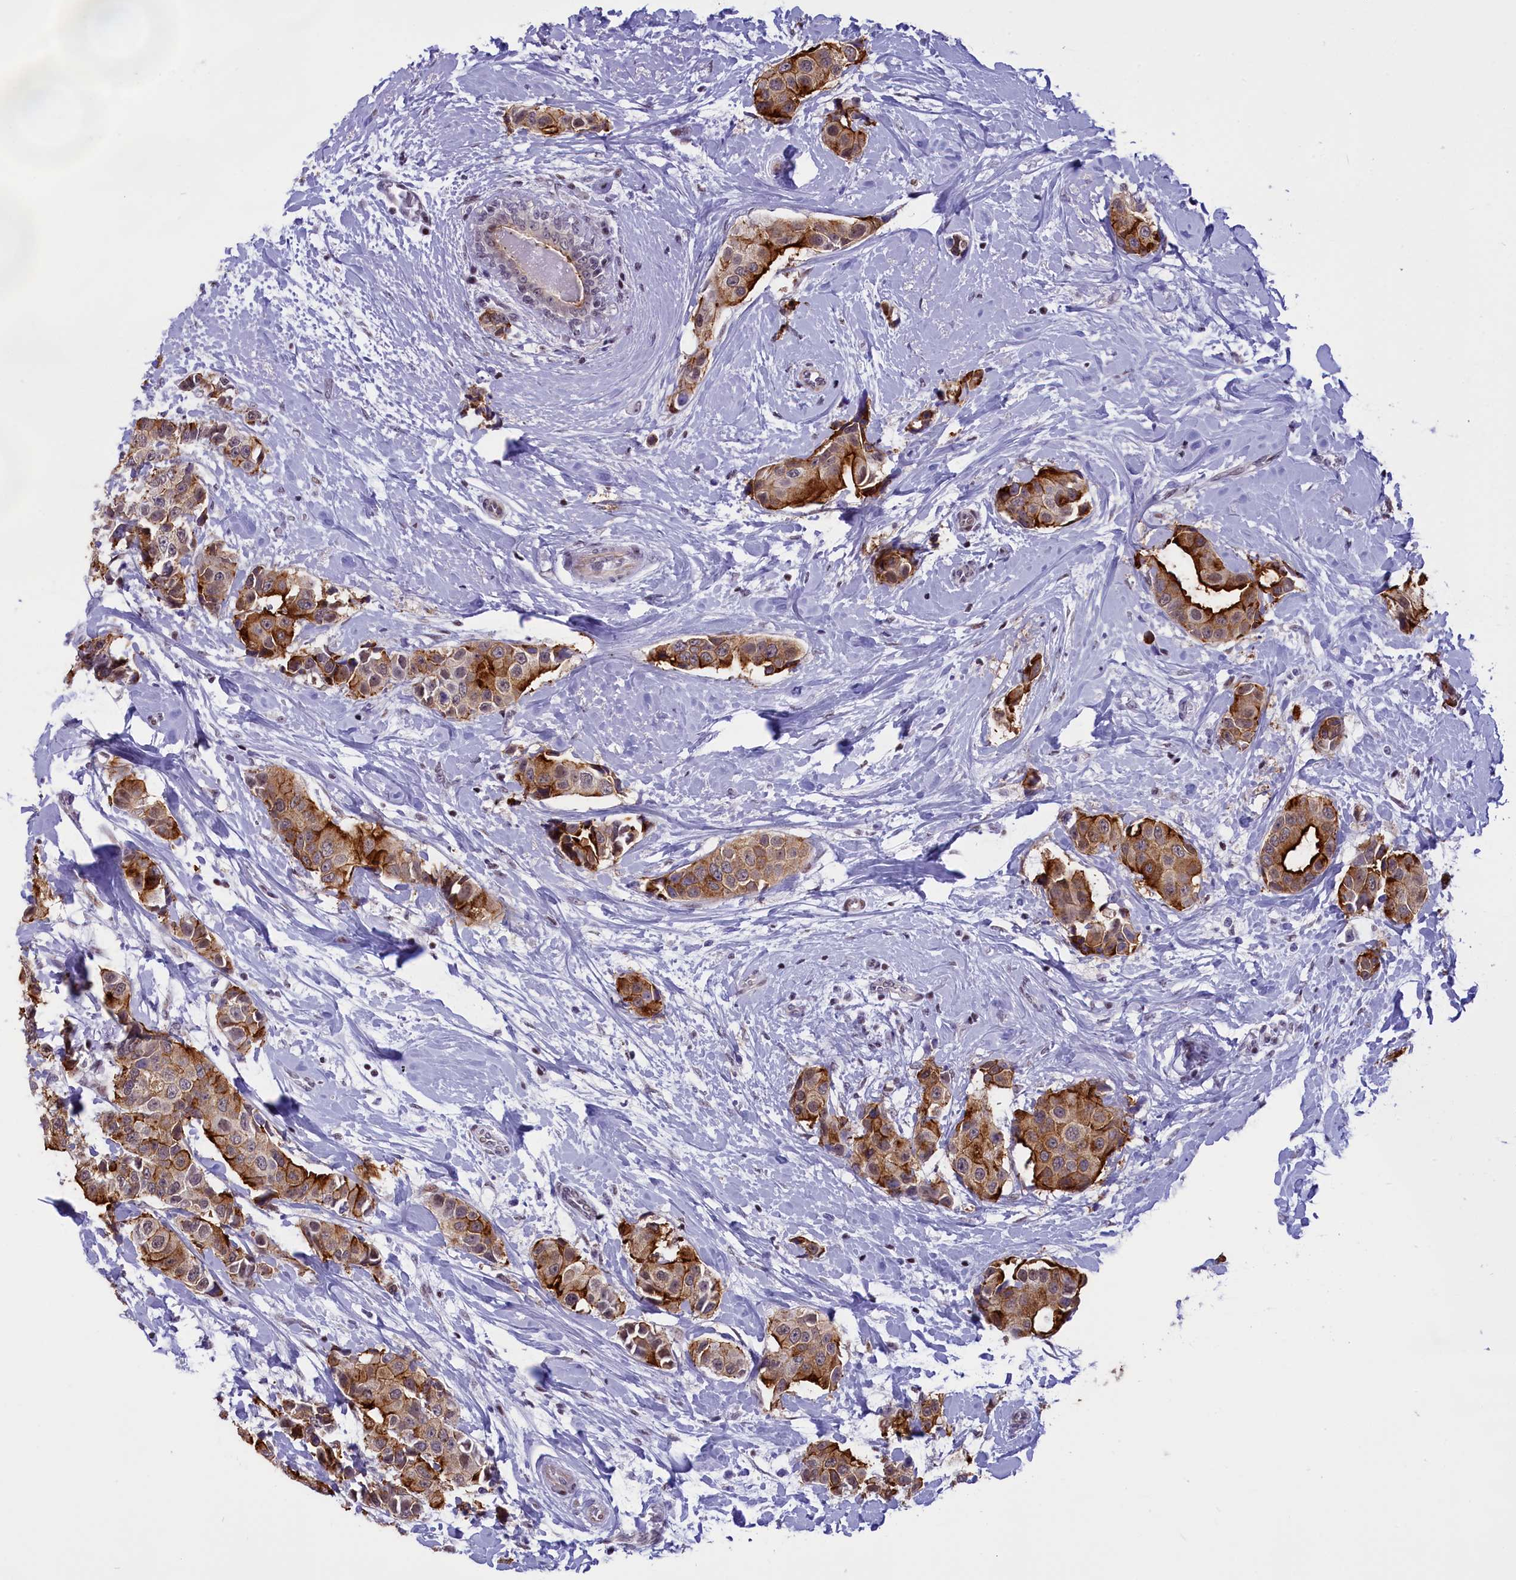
{"staining": {"intensity": "strong", "quantity": ">75%", "location": "cytoplasmic/membranous"}, "tissue": "breast cancer", "cell_type": "Tumor cells", "image_type": "cancer", "snomed": [{"axis": "morphology", "description": "Normal tissue, NOS"}, {"axis": "morphology", "description": "Duct carcinoma"}, {"axis": "topography", "description": "Breast"}], "caption": "Tumor cells show strong cytoplasmic/membranous positivity in approximately >75% of cells in breast cancer (intraductal carcinoma).", "gene": "SPIRE2", "patient": {"sex": "female", "age": 39}}